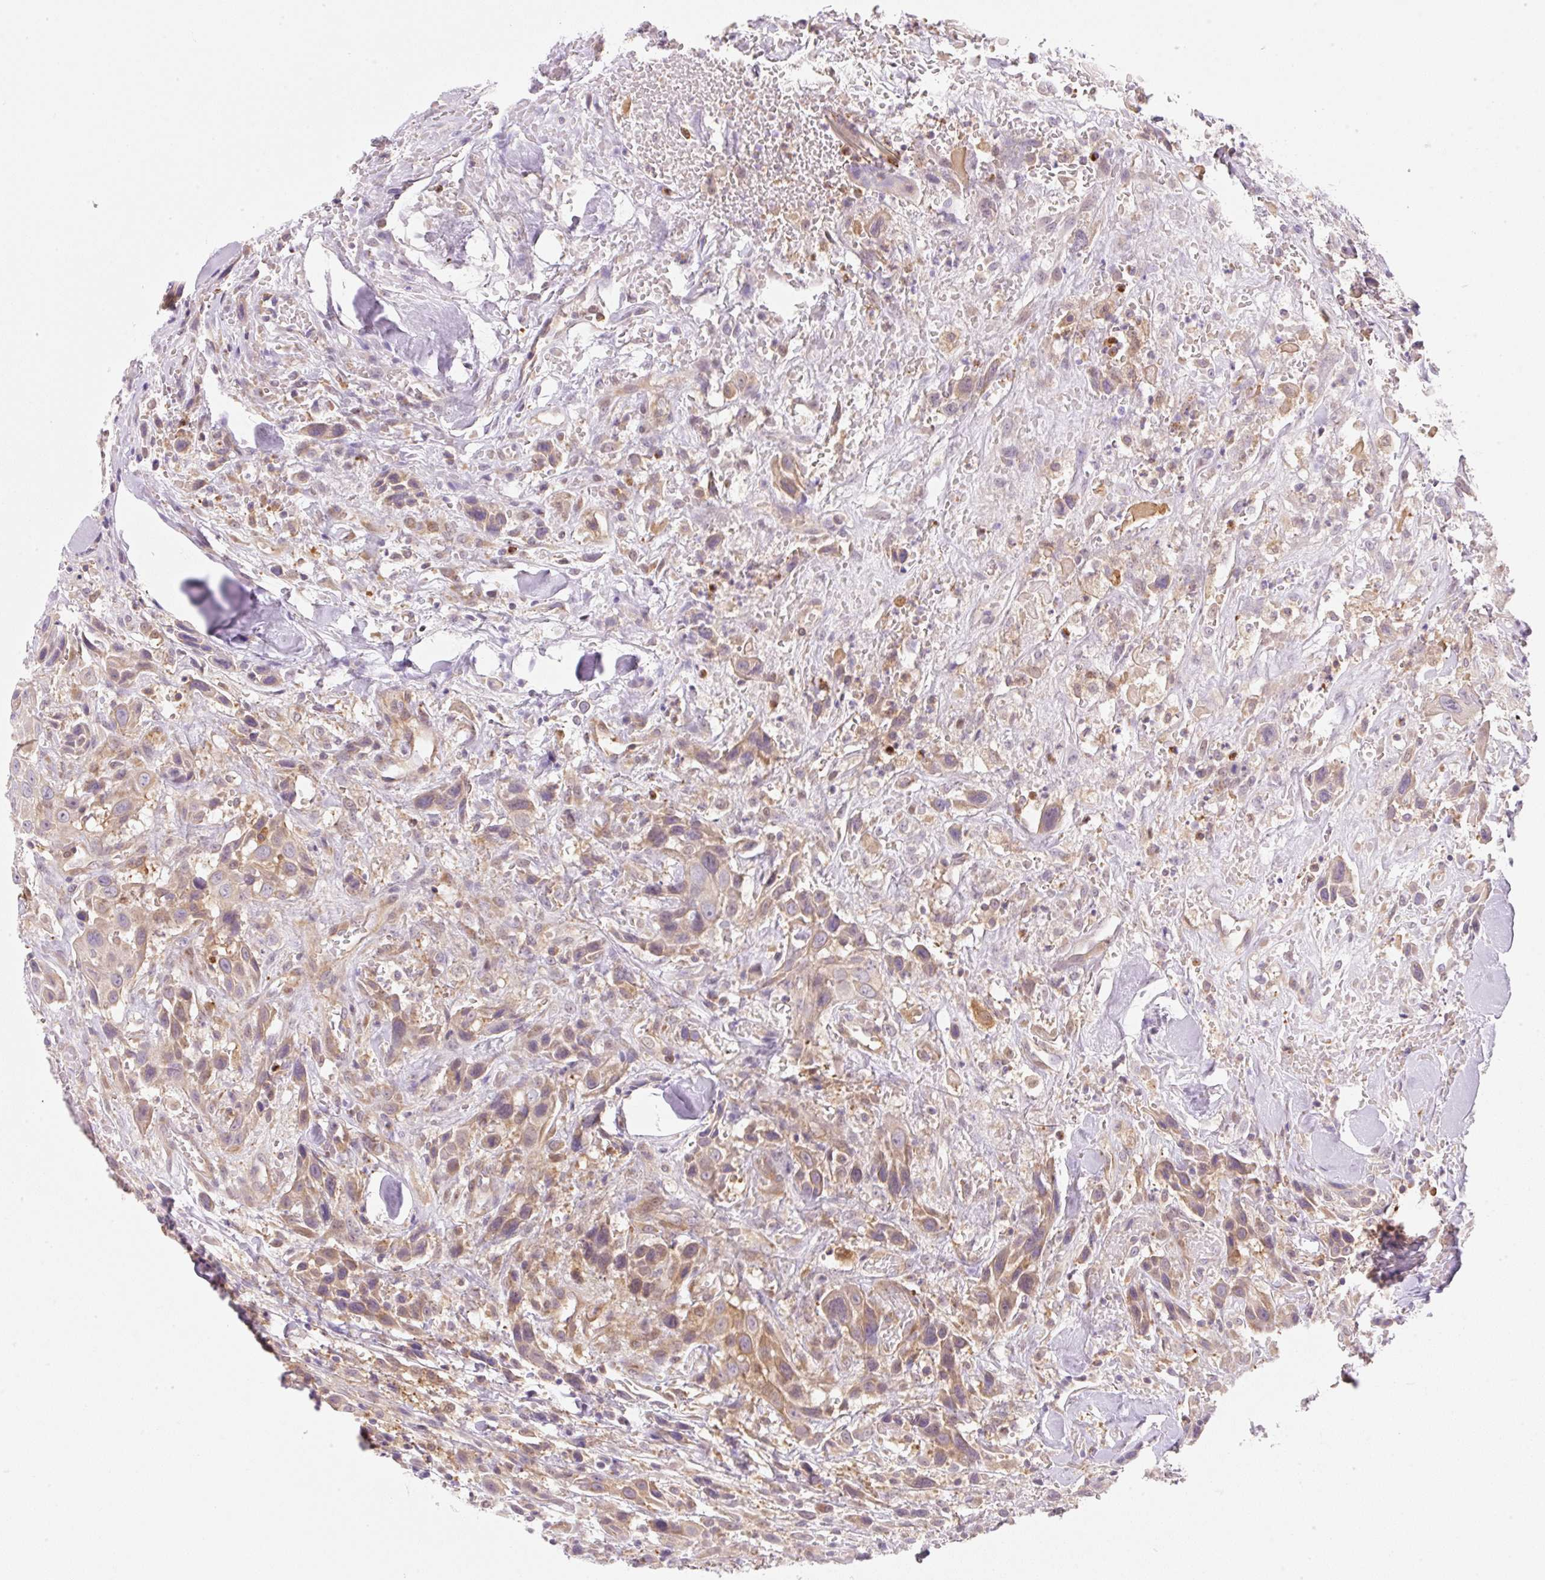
{"staining": {"intensity": "moderate", "quantity": ">75%", "location": "cytoplasmic/membranous"}, "tissue": "head and neck cancer", "cell_type": "Tumor cells", "image_type": "cancer", "snomed": [{"axis": "morphology", "description": "Squamous cell carcinoma, NOS"}, {"axis": "topography", "description": "Head-Neck"}], "caption": "Head and neck squamous cell carcinoma was stained to show a protein in brown. There is medium levels of moderate cytoplasmic/membranous expression in approximately >75% of tumor cells.", "gene": "OMA1", "patient": {"sex": "male", "age": 81}}